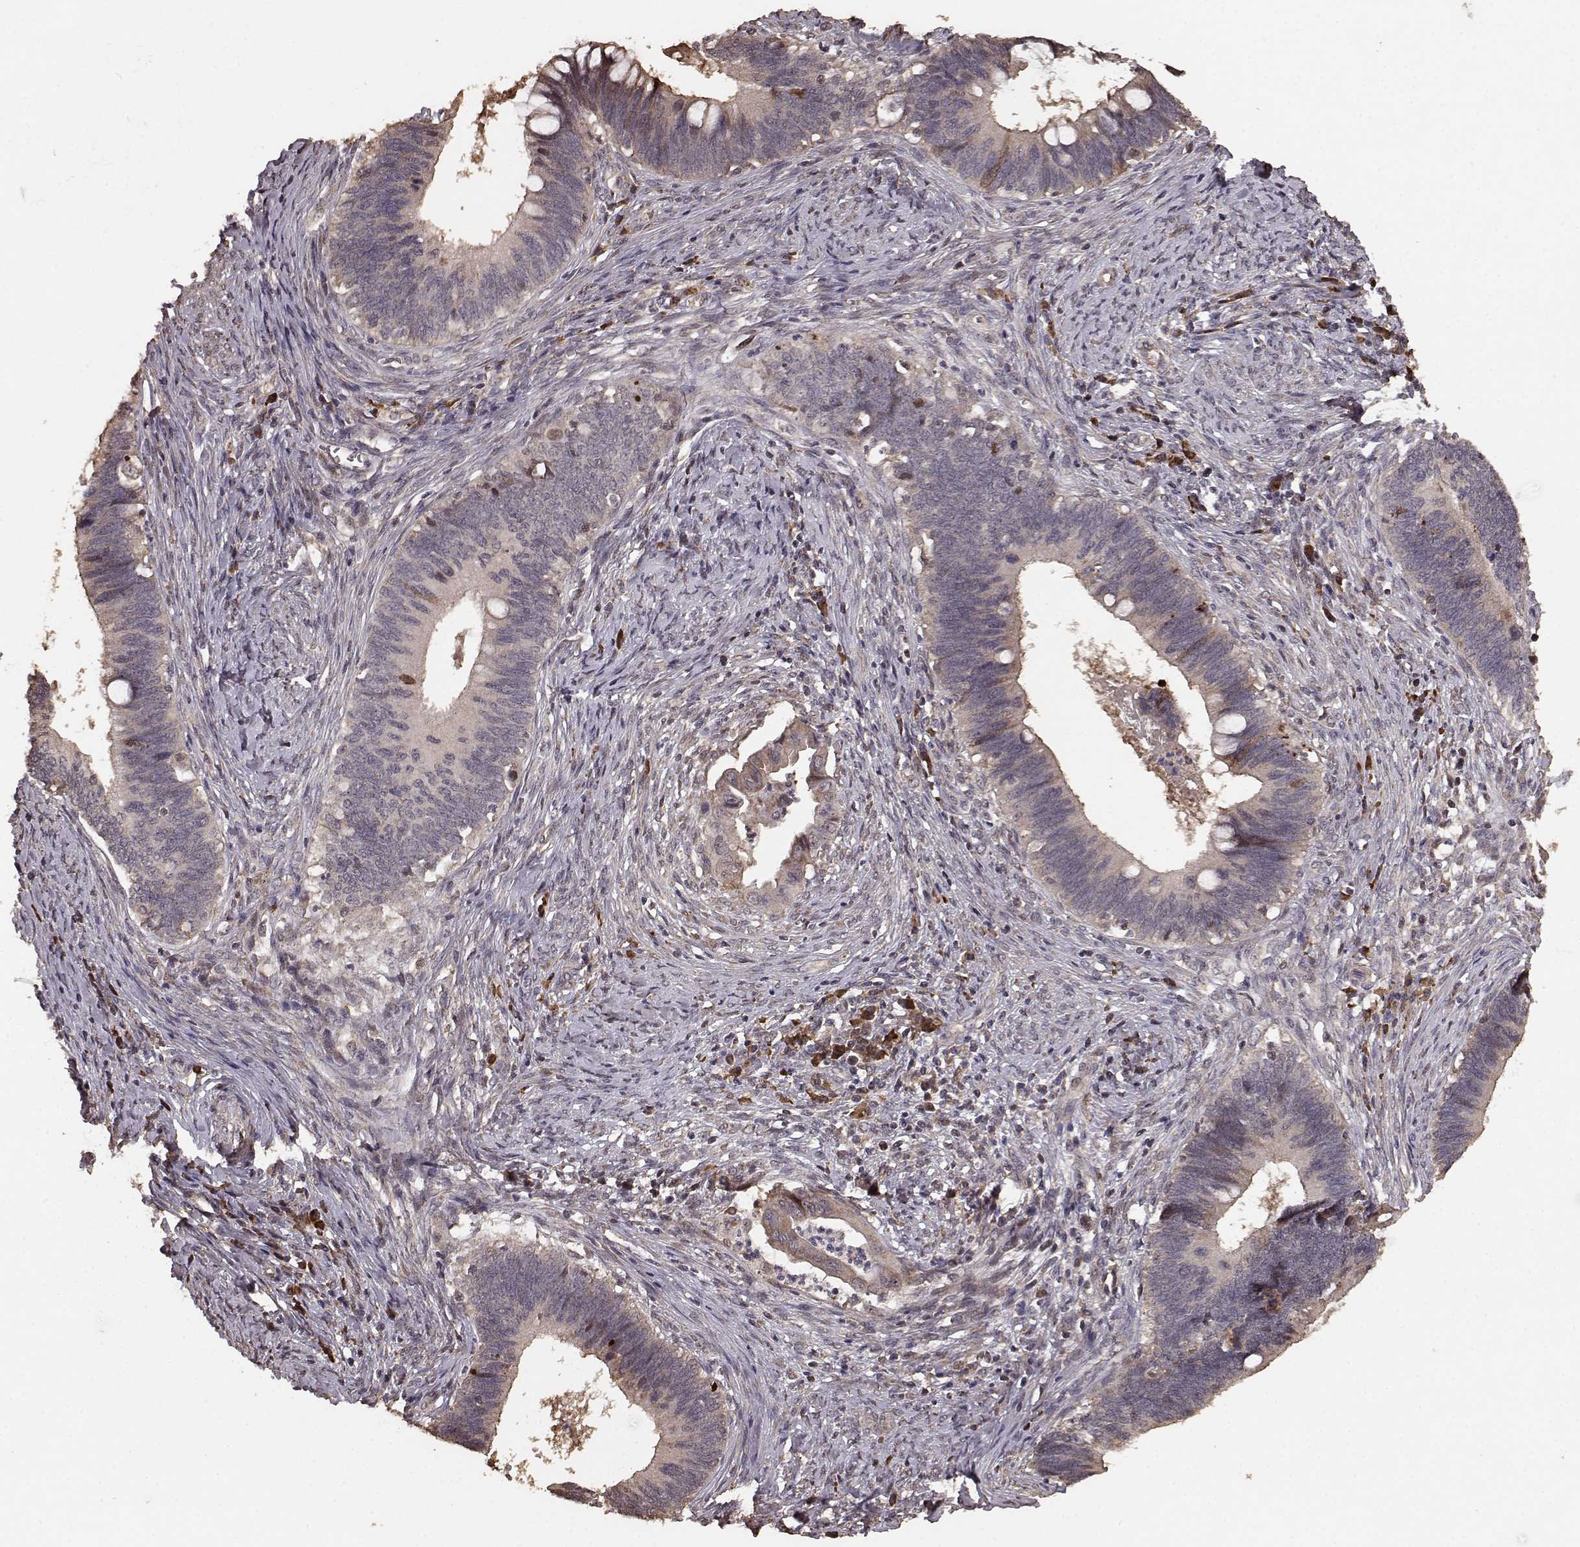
{"staining": {"intensity": "weak", "quantity": "25%-75%", "location": "cytoplasmic/membranous"}, "tissue": "cervical cancer", "cell_type": "Tumor cells", "image_type": "cancer", "snomed": [{"axis": "morphology", "description": "Adenocarcinoma, NOS"}, {"axis": "topography", "description": "Cervix"}], "caption": "Tumor cells display low levels of weak cytoplasmic/membranous positivity in about 25%-75% of cells in cervical adenocarcinoma.", "gene": "USP15", "patient": {"sex": "female", "age": 42}}